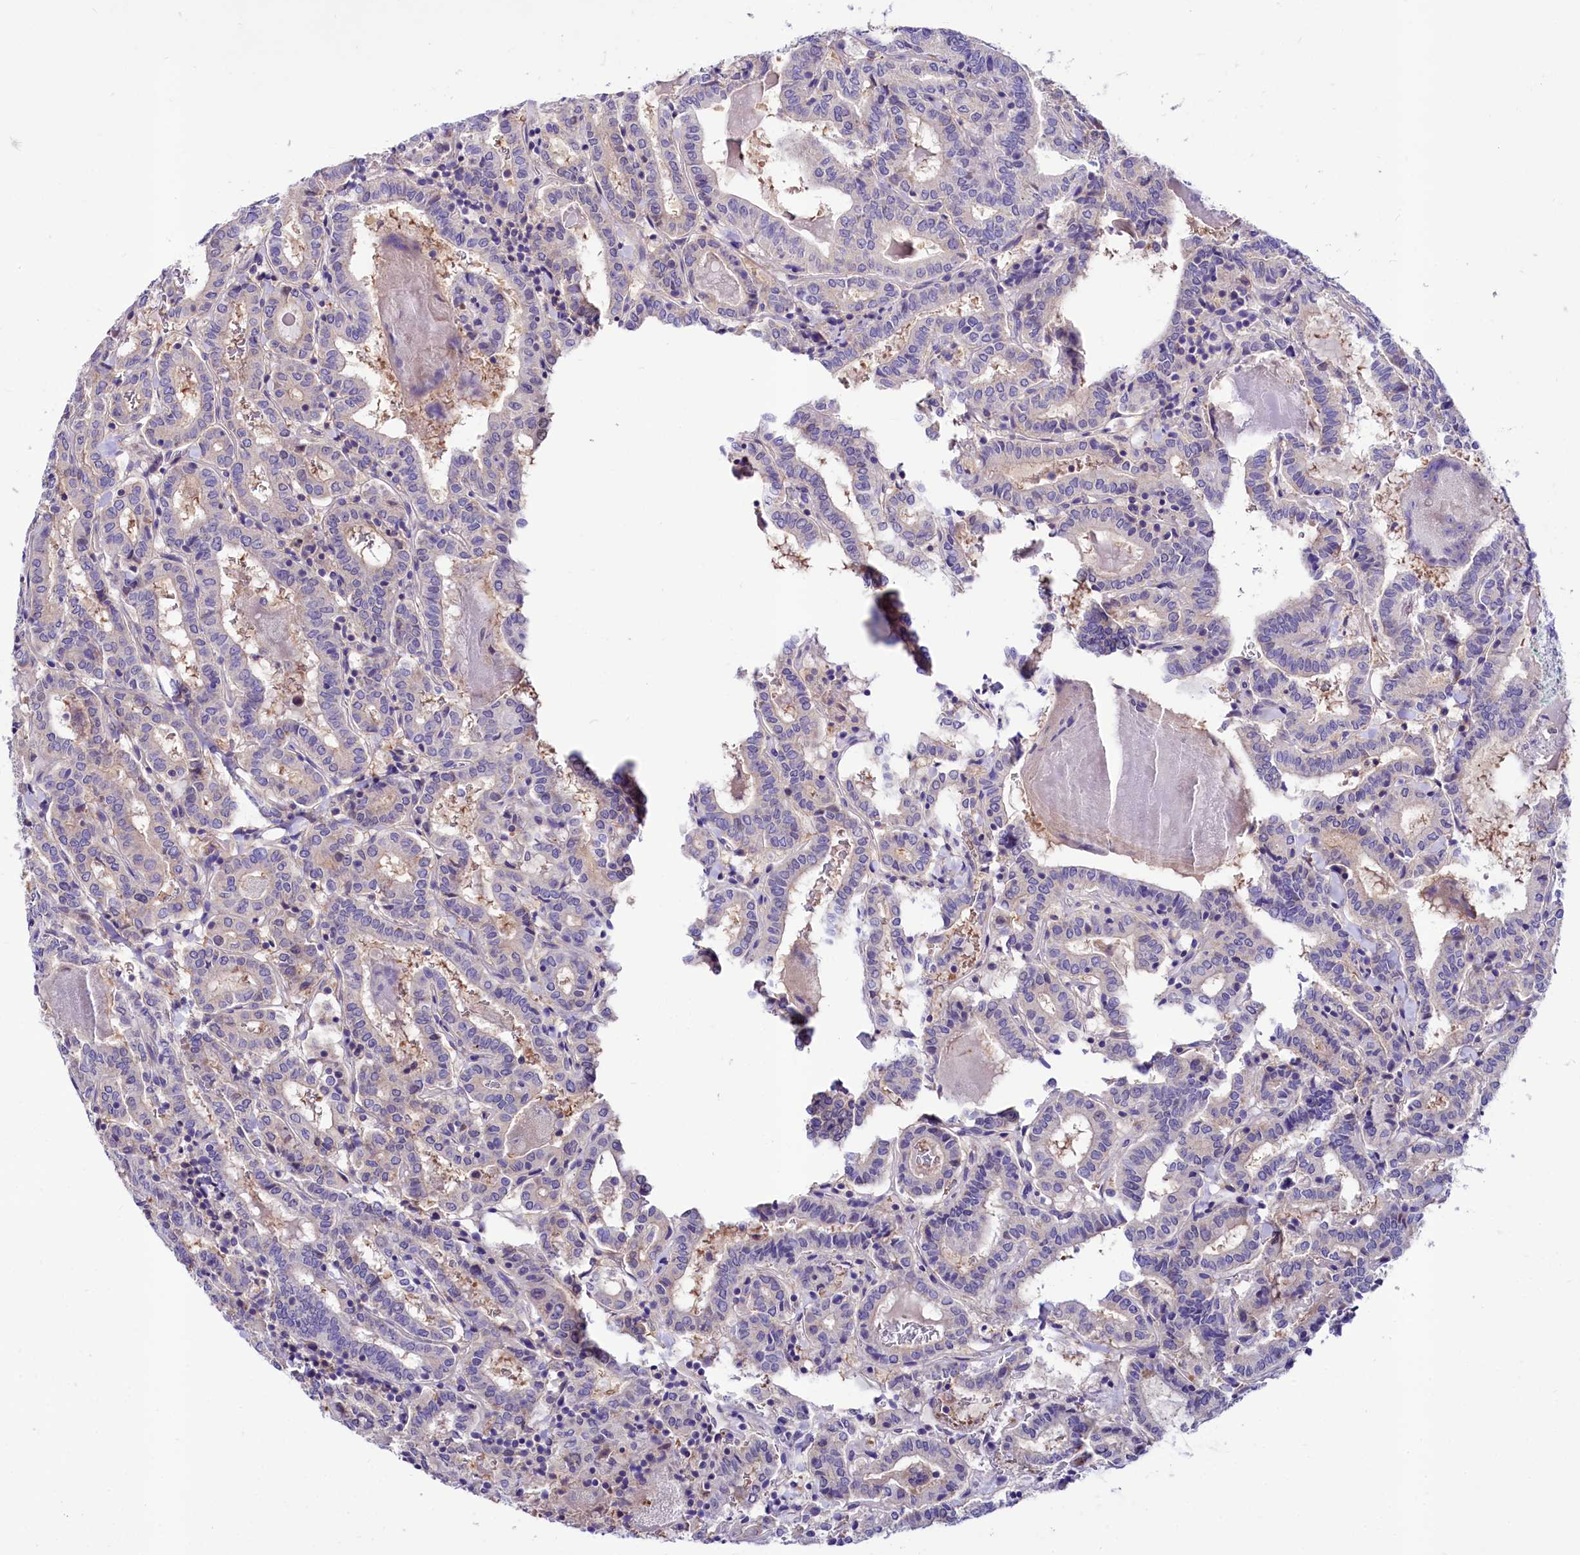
{"staining": {"intensity": "negative", "quantity": "none", "location": "none"}, "tissue": "thyroid cancer", "cell_type": "Tumor cells", "image_type": "cancer", "snomed": [{"axis": "morphology", "description": "Papillary adenocarcinoma, NOS"}, {"axis": "topography", "description": "Thyroid gland"}], "caption": "An immunohistochemistry histopathology image of thyroid papillary adenocarcinoma is shown. There is no staining in tumor cells of thyroid papillary adenocarcinoma.", "gene": "ABHD5", "patient": {"sex": "female", "age": 72}}